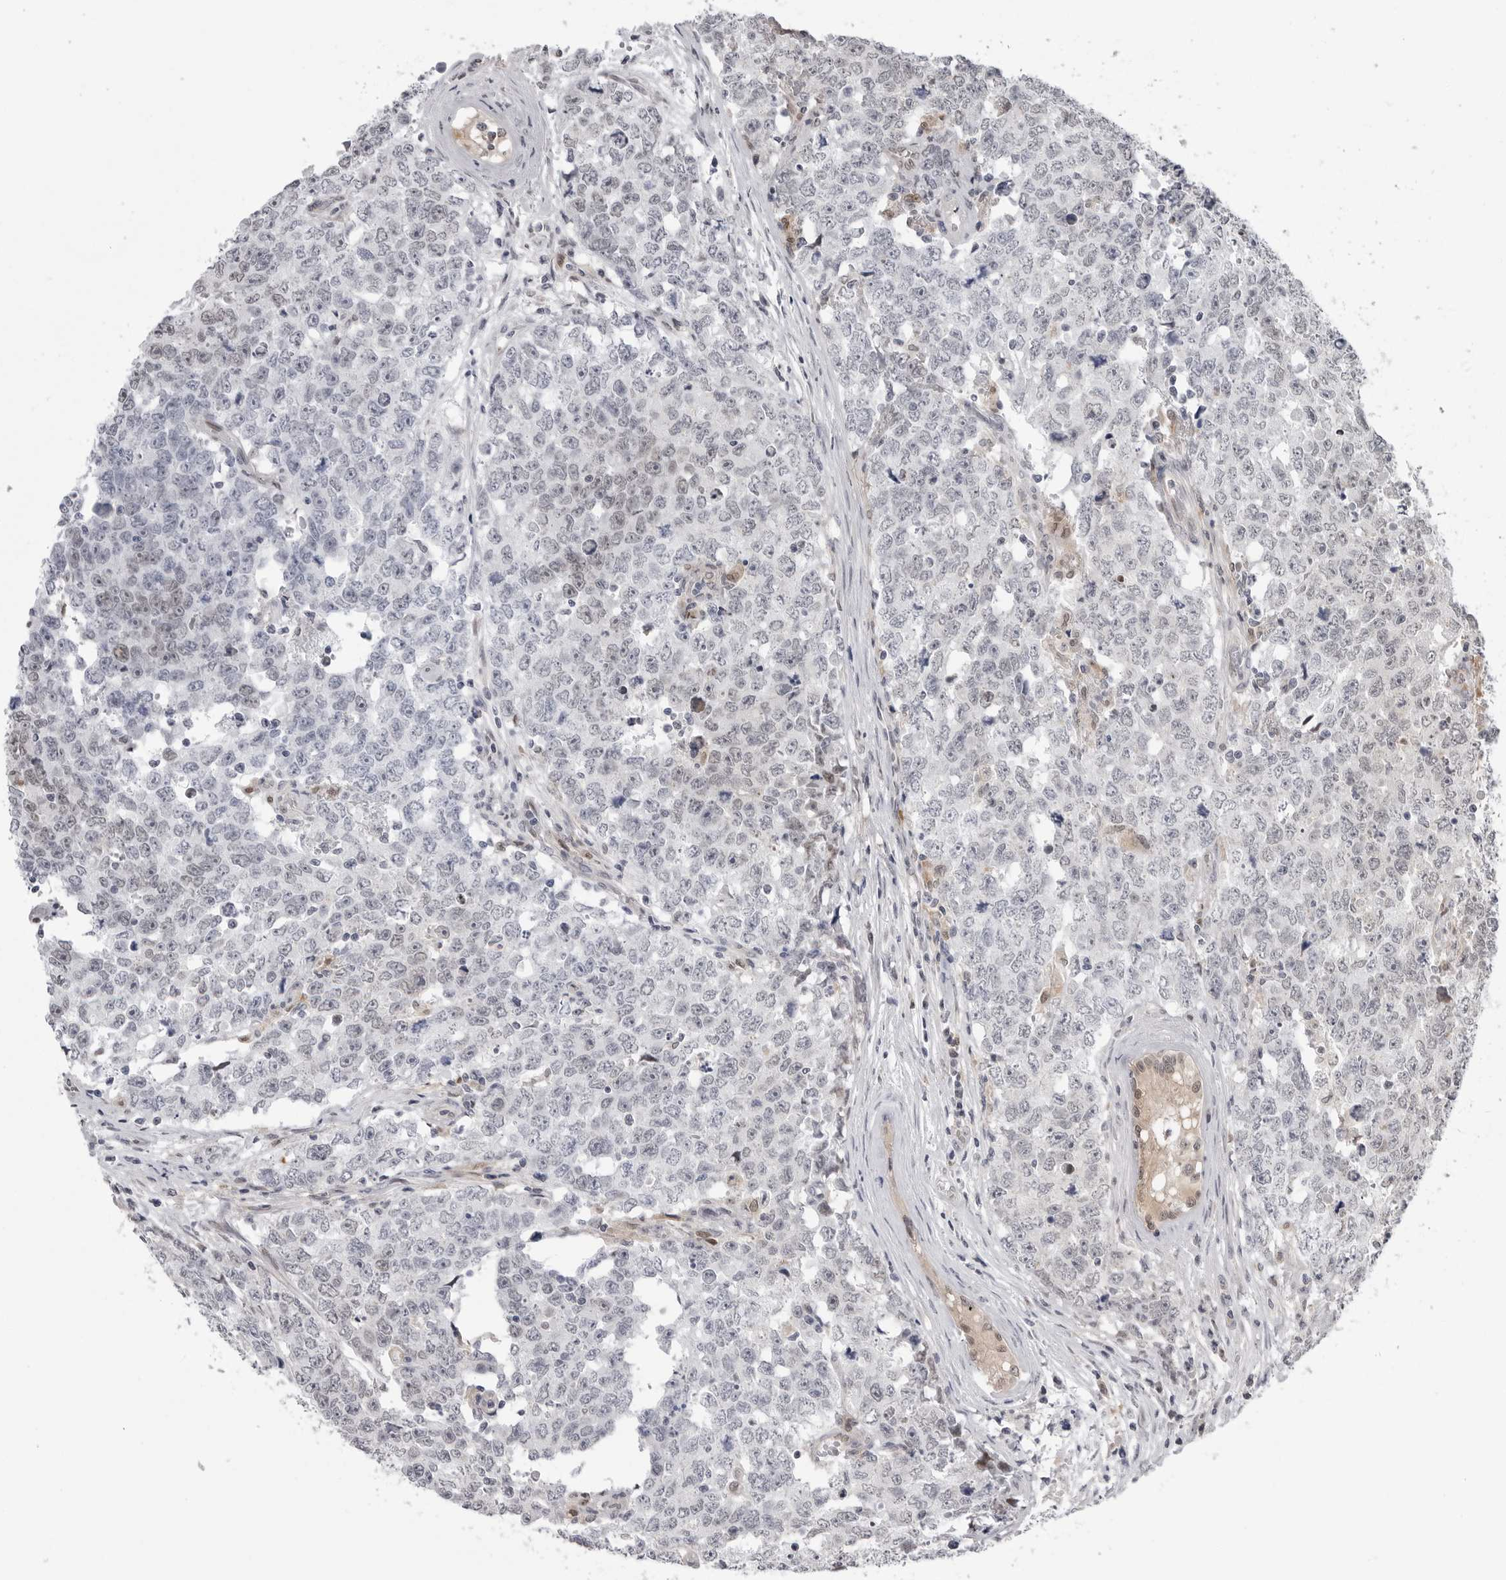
{"staining": {"intensity": "negative", "quantity": "none", "location": "none"}, "tissue": "testis cancer", "cell_type": "Tumor cells", "image_type": "cancer", "snomed": [{"axis": "morphology", "description": "Carcinoma, Embryonal, NOS"}, {"axis": "topography", "description": "Testis"}], "caption": "IHC of human testis cancer (embryonal carcinoma) reveals no positivity in tumor cells.", "gene": "PNPO", "patient": {"sex": "male", "age": 28}}